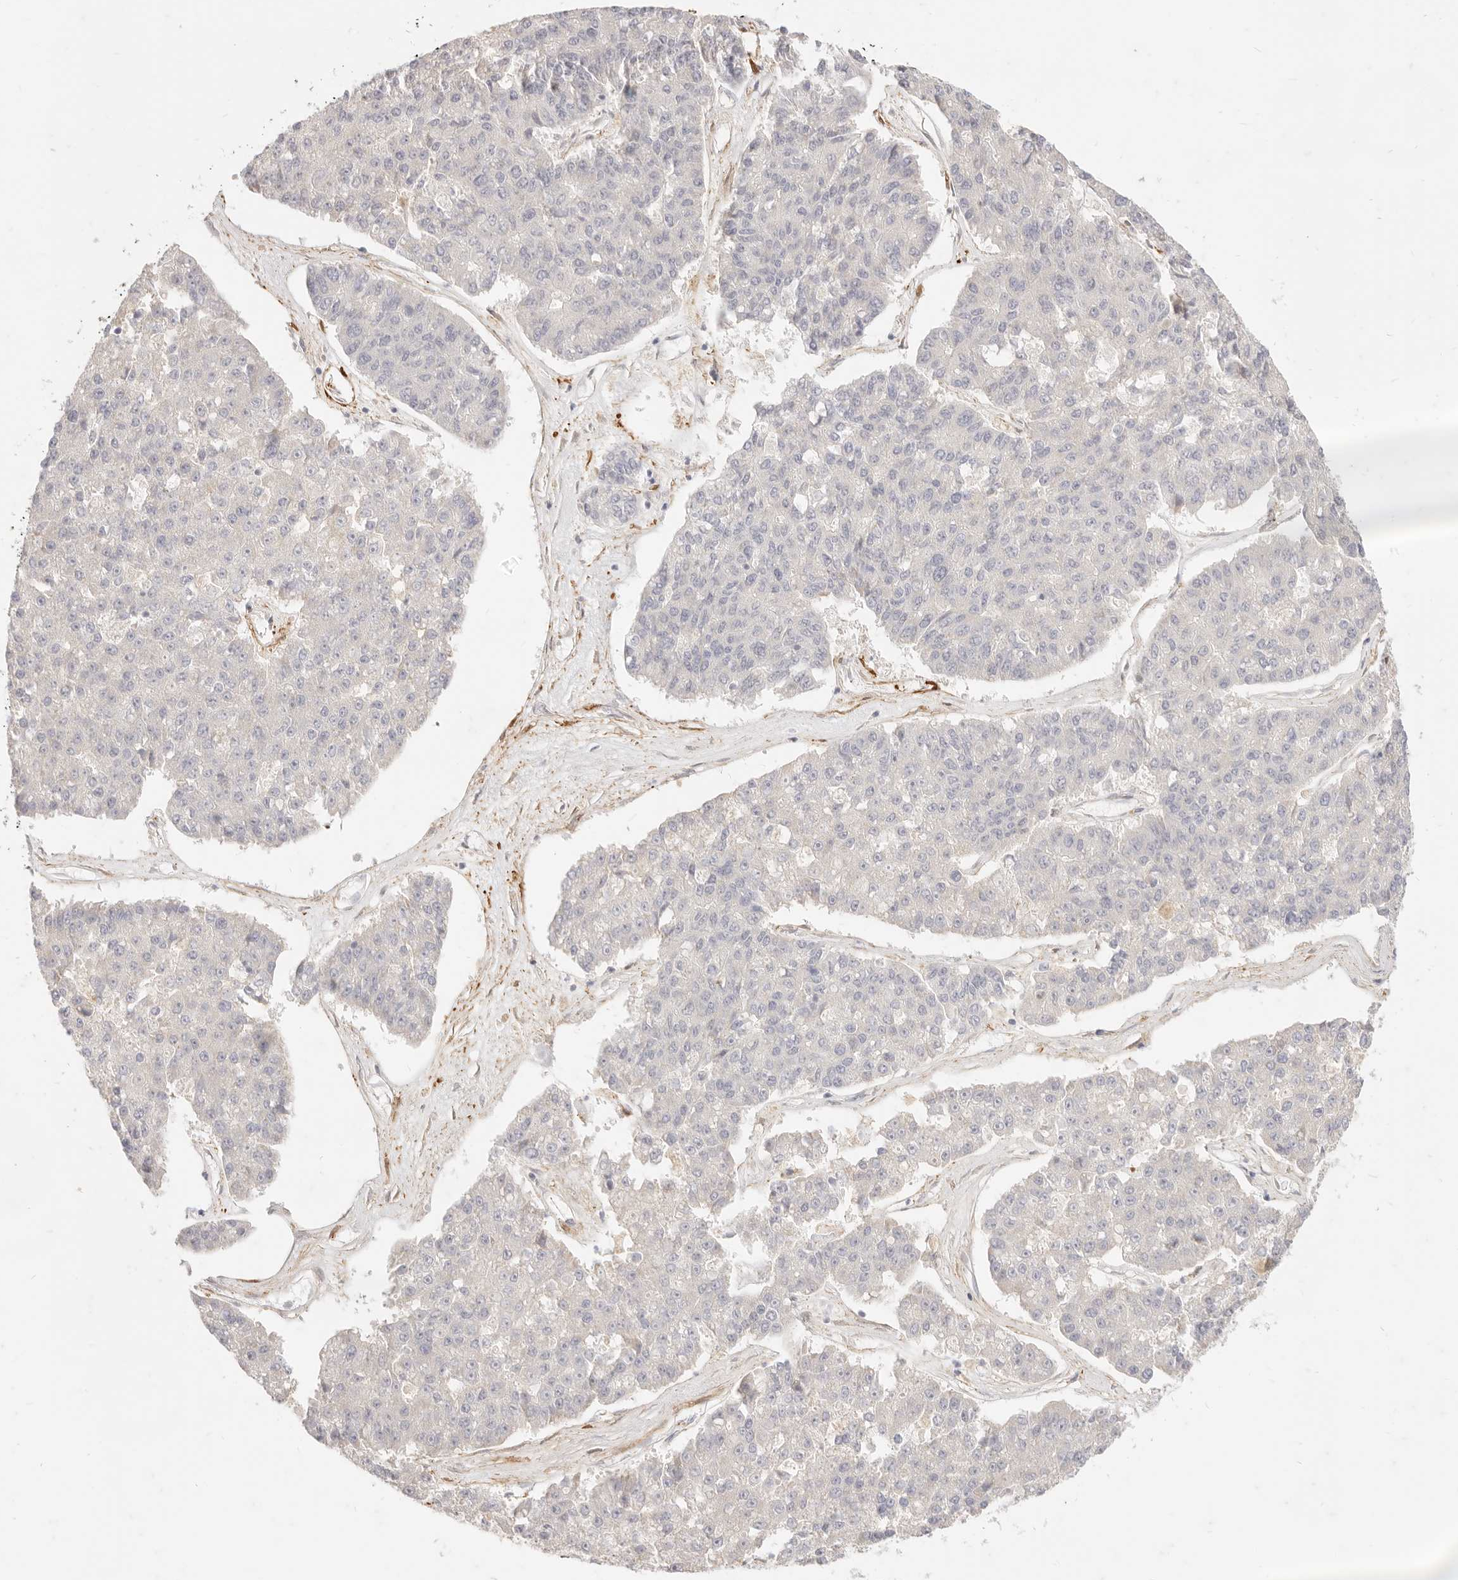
{"staining": {"intensity": "negative", "quantity": "none", "location": "none"}, "tissue": "pancreatic cancer", "cell_type": "Tumor cells", "image_type": "cancer", "snomed": [{"axis": "morphology", "description": "Adenocarcinoma, NOS"}, {"axis": "topography", "description": "Pancreas"}], "caption": "DAB (3,3'-diaminobenzidine) immunohistochemical staining of pancreatic cancer displays no significant positivity in tumor cells. (DAB IHC with hematoxylin counter stain).", "gene": "TMTC2", "patient": {"sex": "male", "age": 50}}